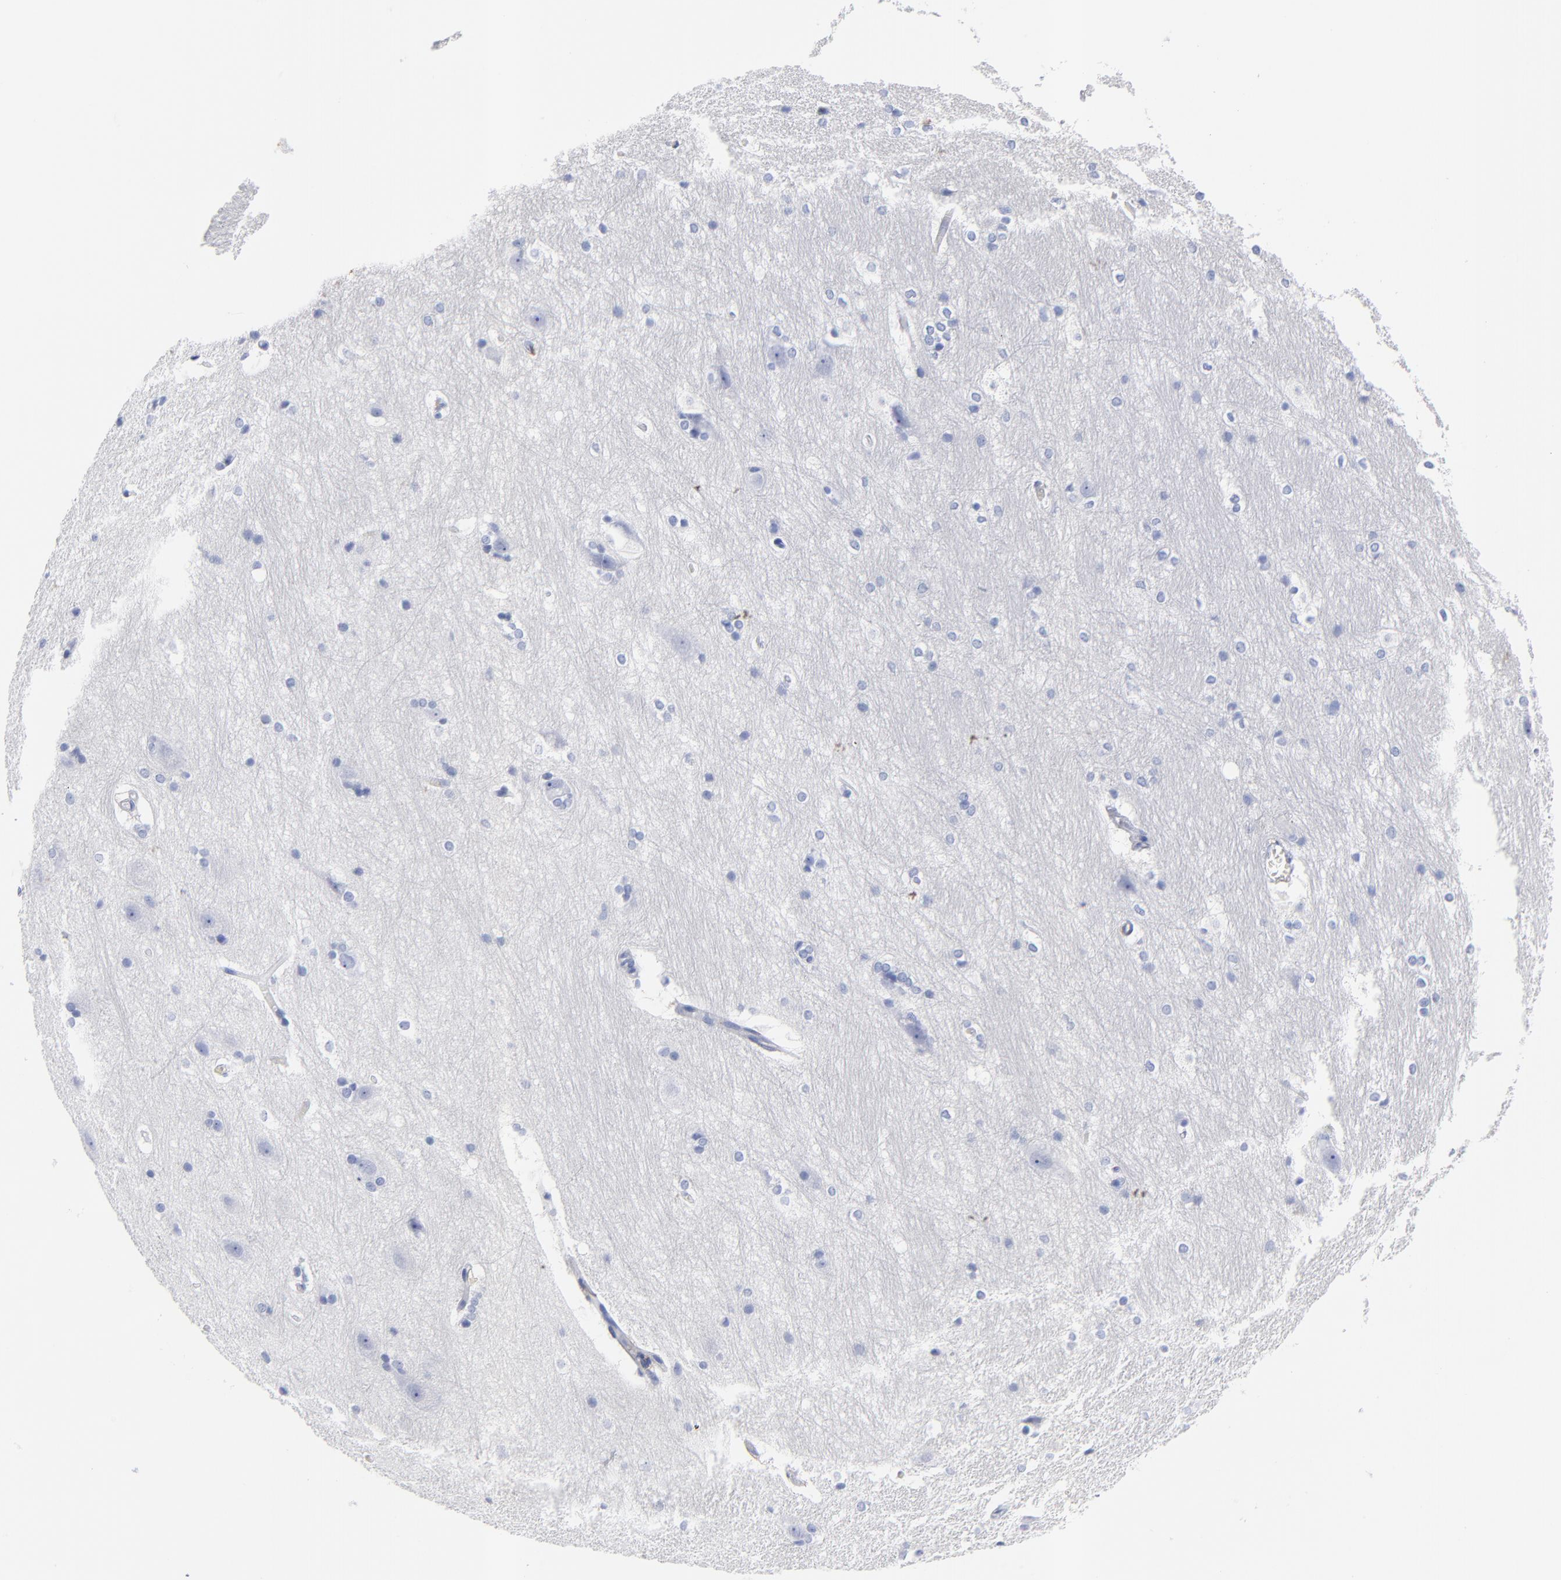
{"staining": {"intensity": "negative", "quantity": "none", "location": "none"}, "tissue": "hippocampus", "cell_type": "Glial cells", "image_type": "normal", "snomed": [{"axis": "morphology", "description": "Normal tissue, NOS"}, {"axis": "topography", "description": "Hippocampus"}], "caption": "The image displays no staining of glial cells in unremarkable hippocampus. (DAB immunohistochemistry with hematoxylin counter stain).", "gene": "CPVL", "patient": {"sex": "female", "age": 19}}